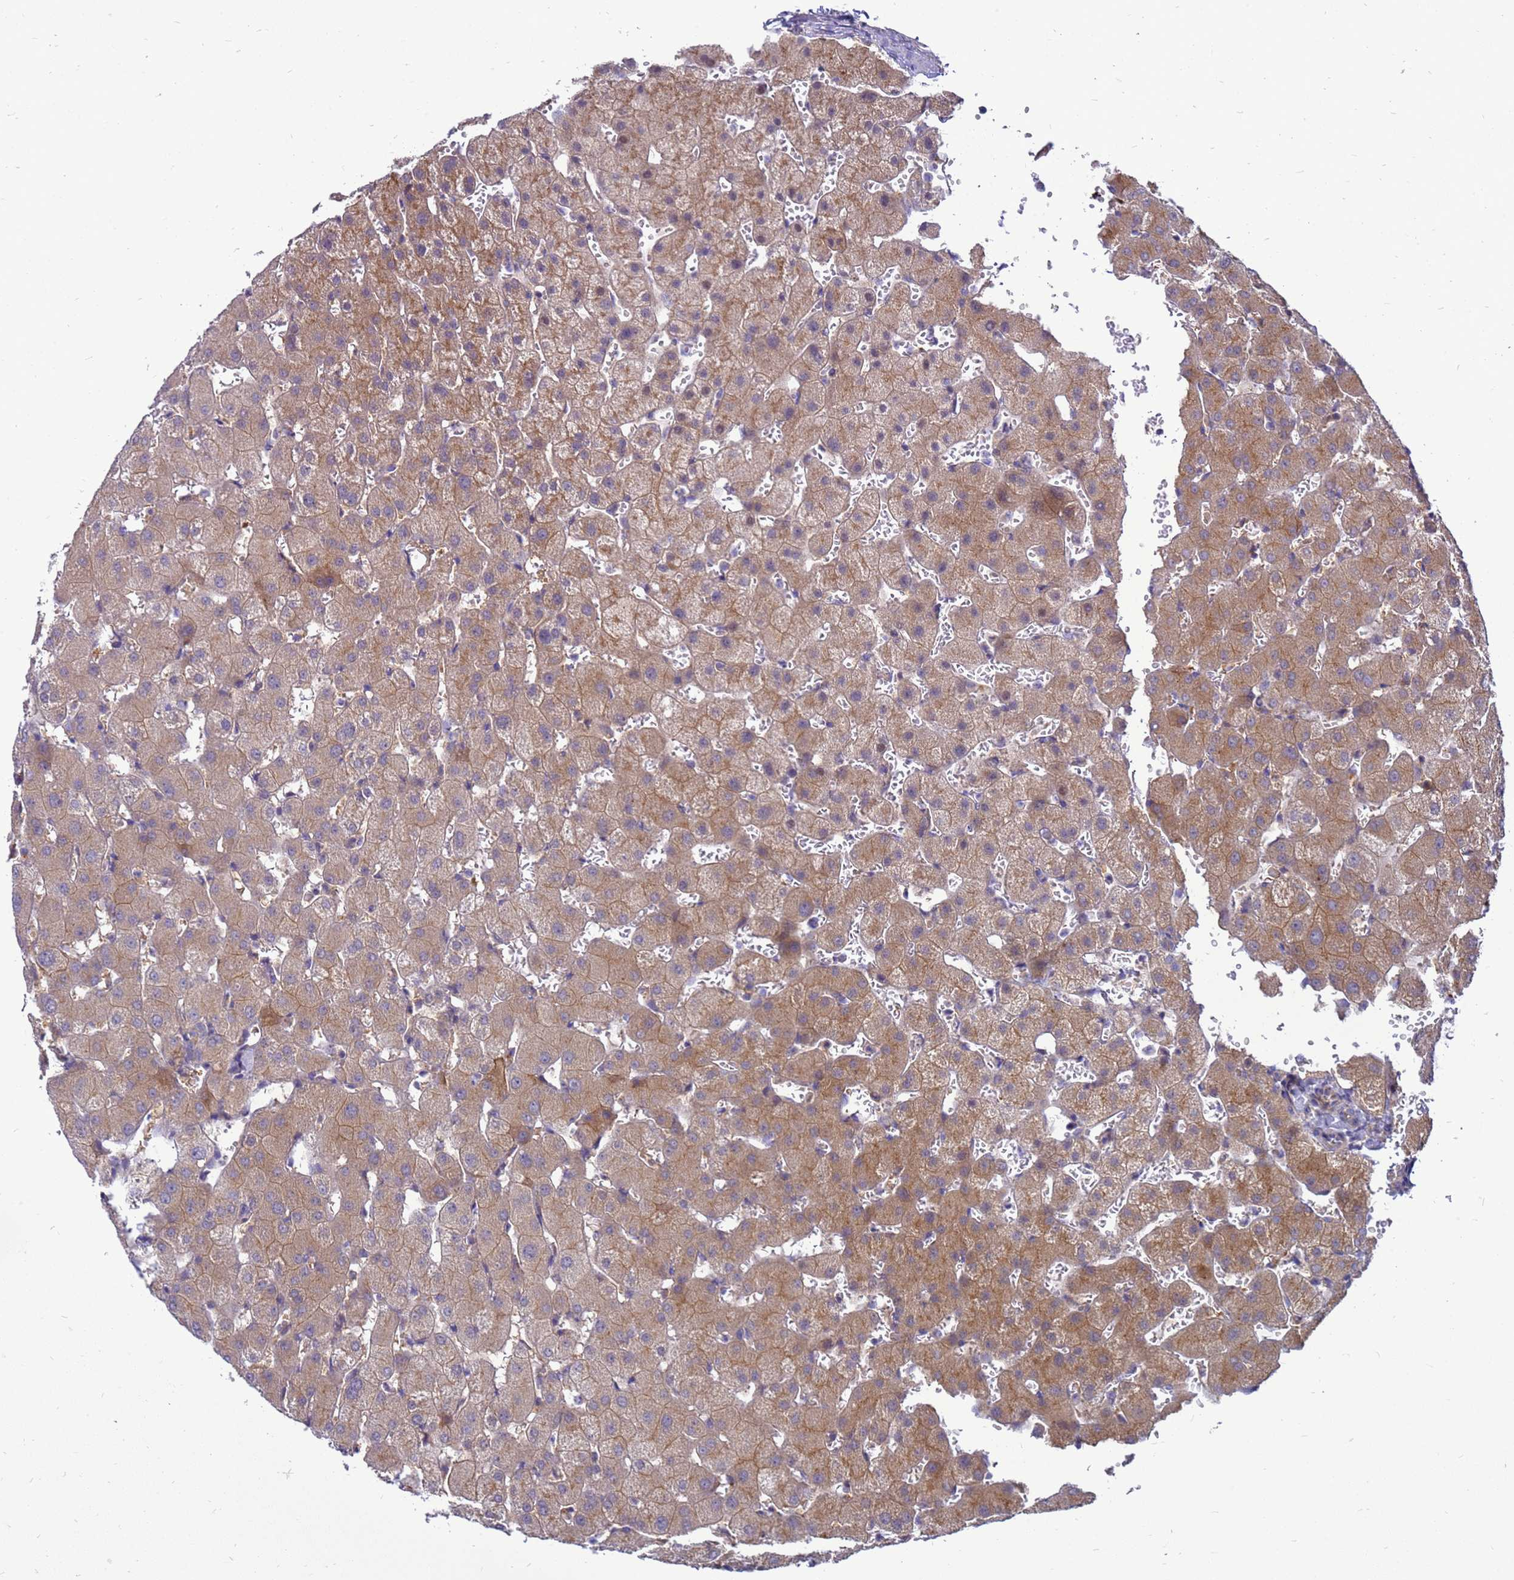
{"staining": {"intensity": "weak", "quantity": ">75%", "location": "cytoplasmic/membranous"}, "tissue": "liver", "cell_type": "Cholangiocytes", "image_type": "normal", "snomed": [{"axis": "morphology", "description": "Normal tissue, NOS"}, {"axis": "topography", "description": "Liver"}], "caption": "Brown immunohistochemical staining in benign human liver exhibits weak cytoplasmic/membranous positivity in approximately >75% of cholangiocytes.", "gene": "ENOPH1", "patient": {"sex": "female", "age": 63}}